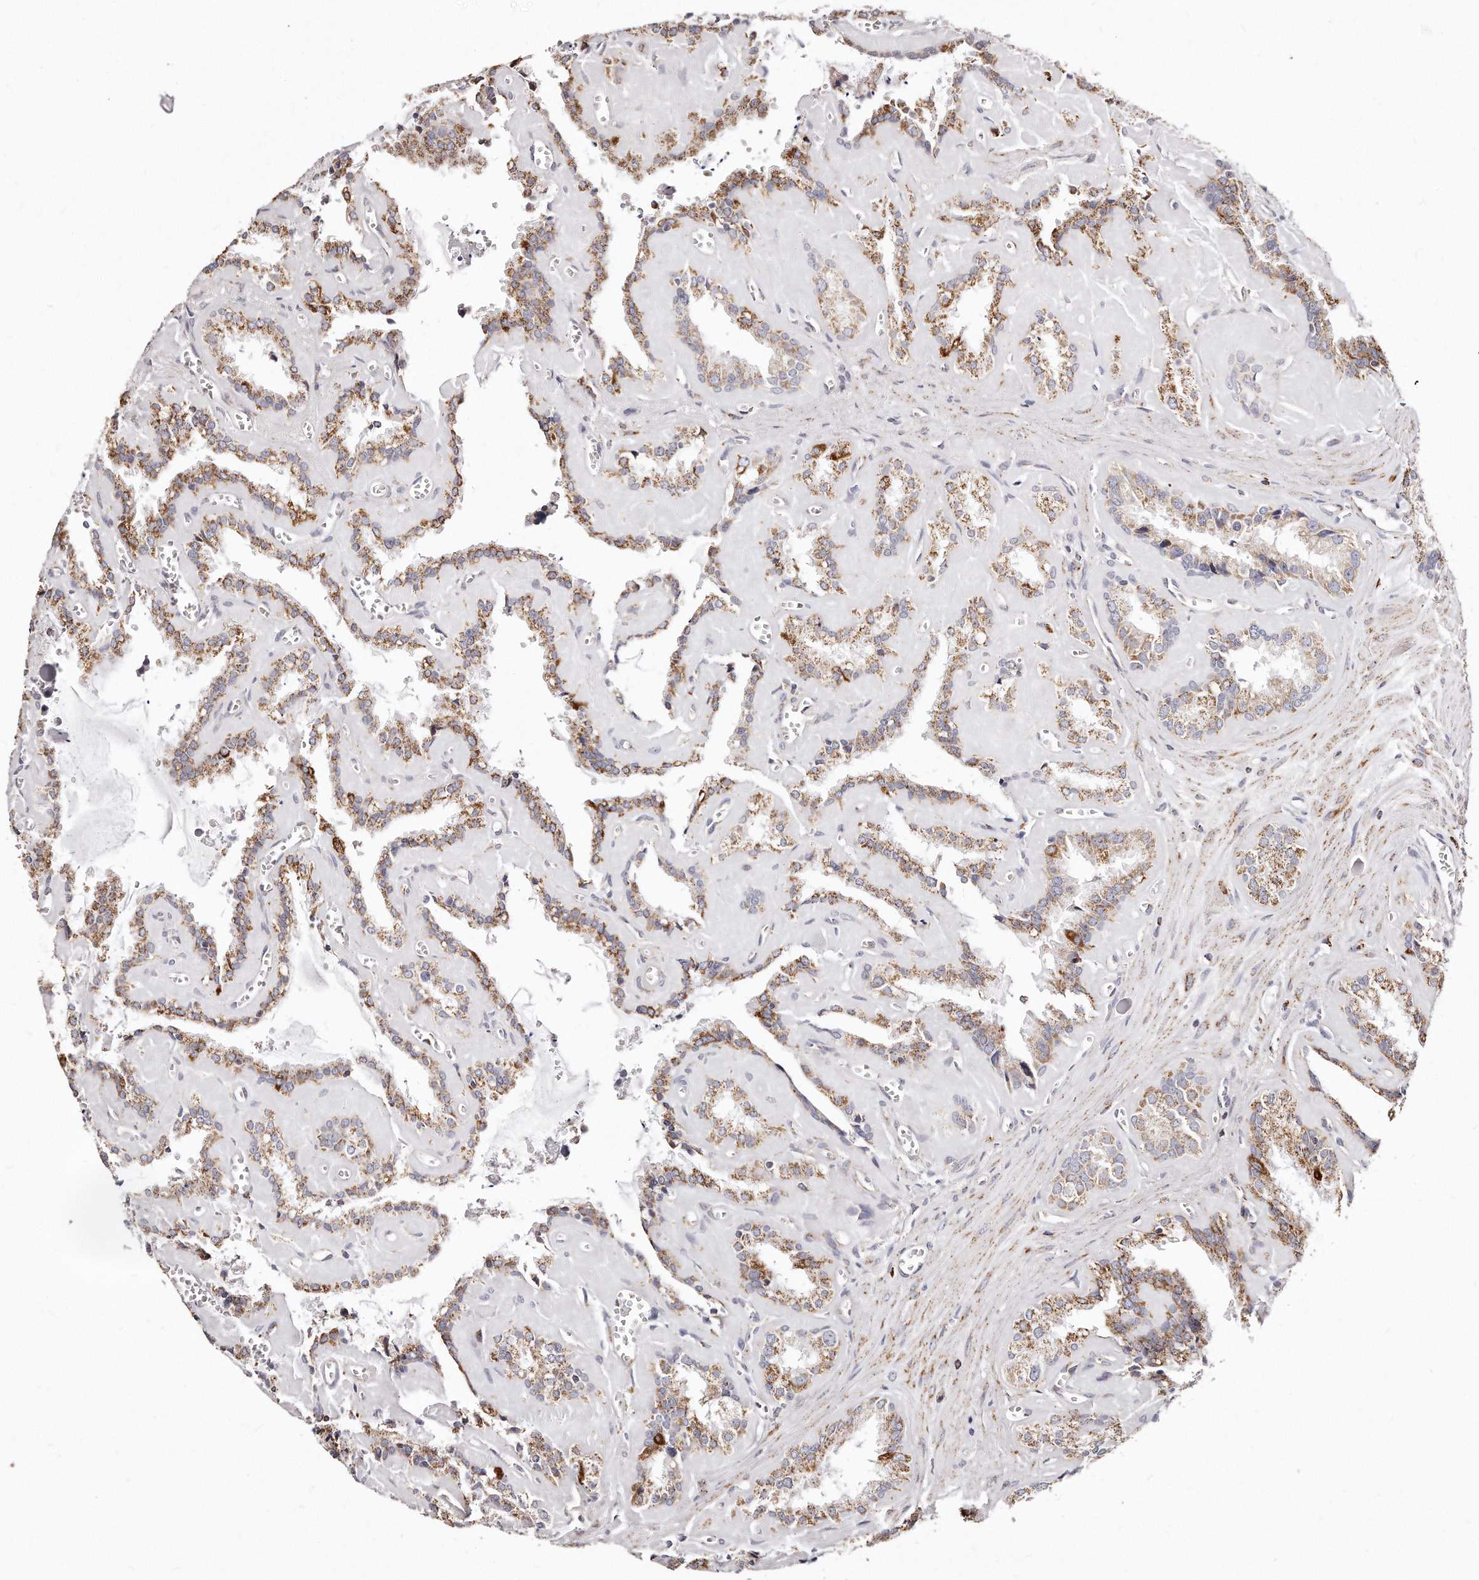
{"staining": {"intensity": "moderate", "quantity": ">75%", "location": "cytoplasmic/membranous"}, "tissue": "seminal vesicle", "cell_type": "Glandular cells", "image_type": "normal", "snomed": [{"axis": "morphology", "description": "Normal tissue, NOS"}, {"axis": "topography", "description": "Prostate"}, {"axis": "topography", "description": "Seminal veicle"}], "caption": "Human seminal vesicle stained for a protein (brown) exhibits moderate cytoplasmic/membranous positive positivity in approximately >75% of glandular cells.", "gene": "RTKN", "patient": {"sex": "male", "age": 59}}